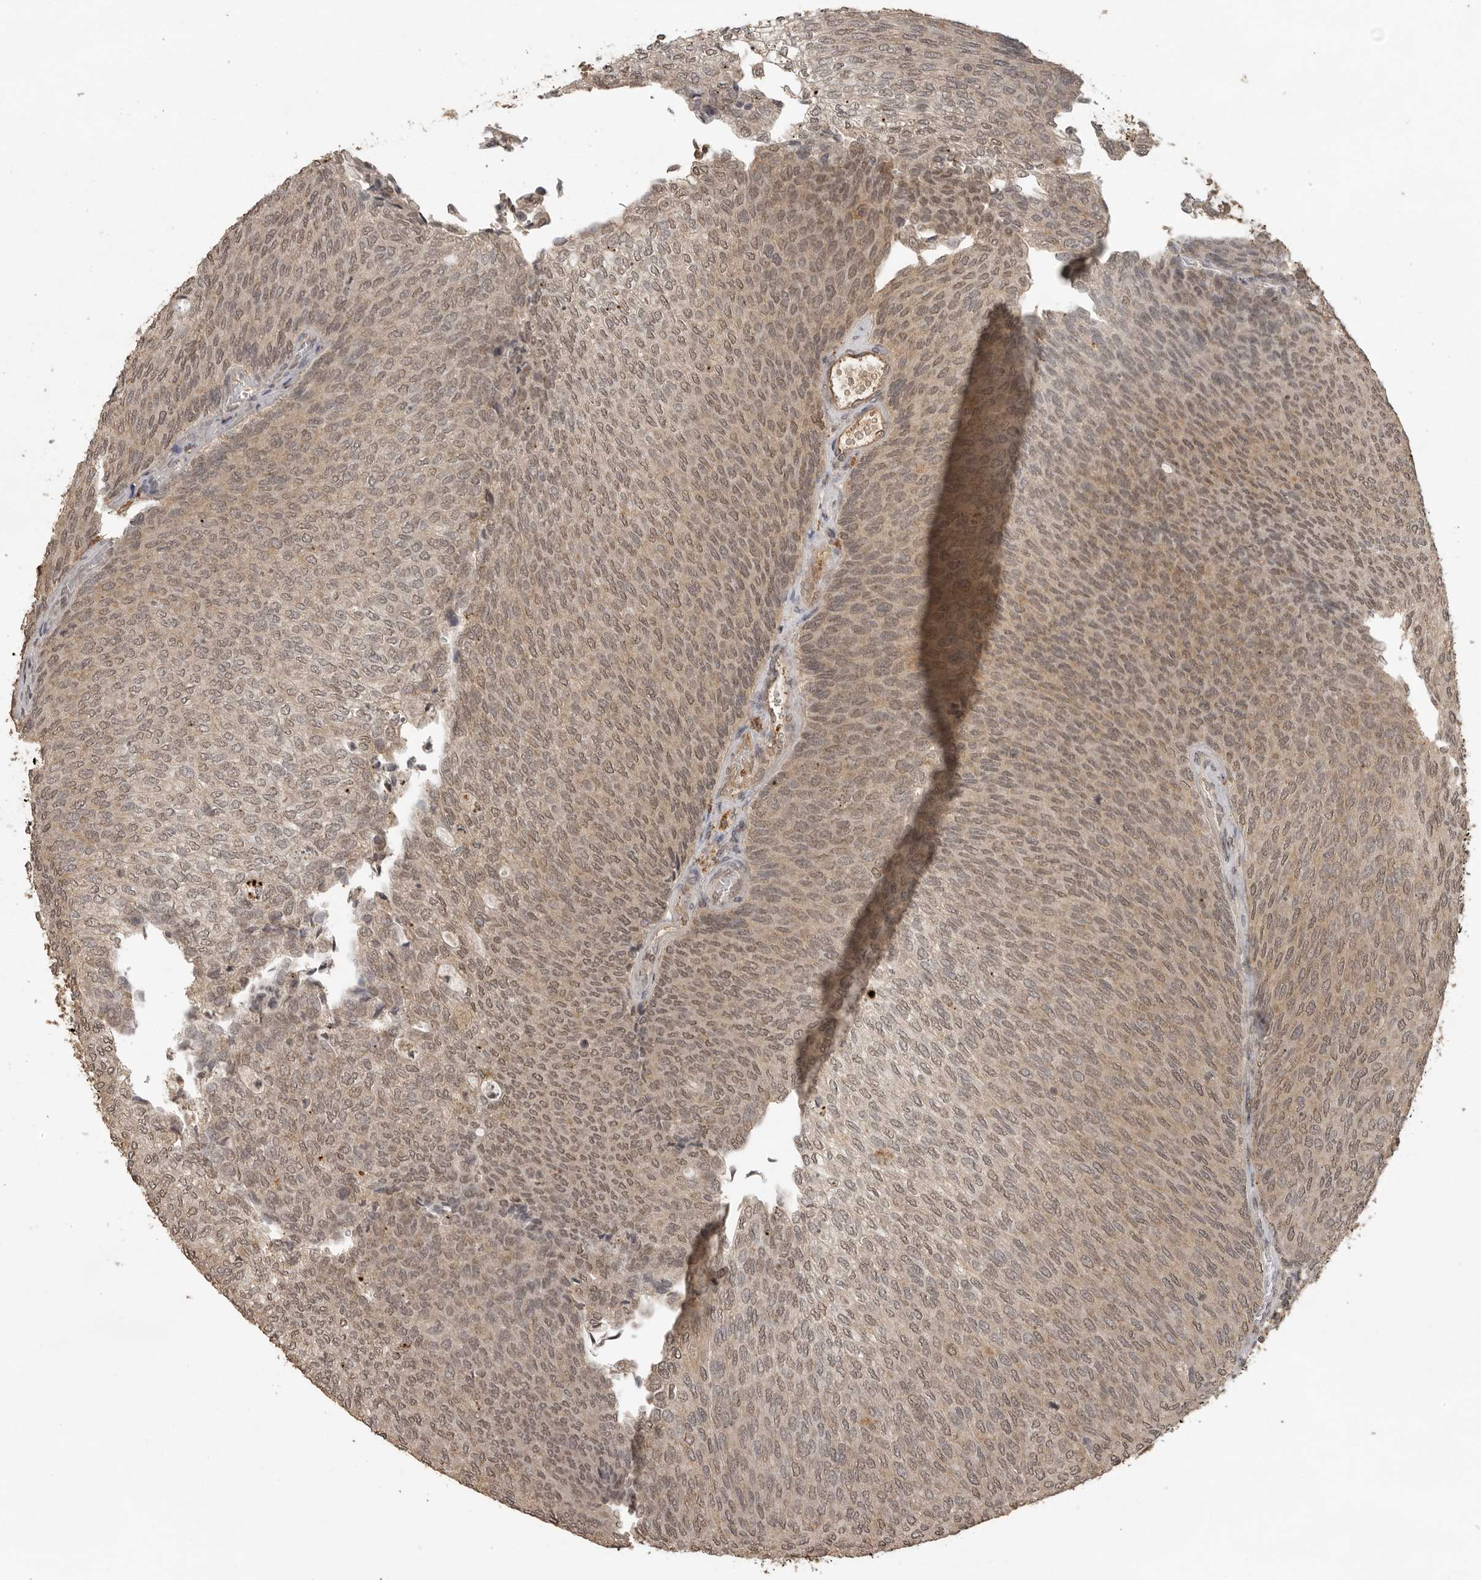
{"staining": {"intensity": "moderate", "quantity": ">75%", "location": "cytoplasmic/membranous,nuclear"}, "tissue": "urothelial cancer", "cell_type": "Tumor cells", "image_type": "cancer", "snomed": [{"axis": "morphology", "description": "Urothelial carcinoma, Low grade"}, {"axis": "topography", "description": "Urinary bladder"}], "caption": "This is an image of immunohistochemistry staining of urothelial cancer, which shows moderate staining in the cytoplasmic/membranous and nuclear of tumor cells.", "gene": "CTF1", "patient": {"sex": "female", "age": 79}}